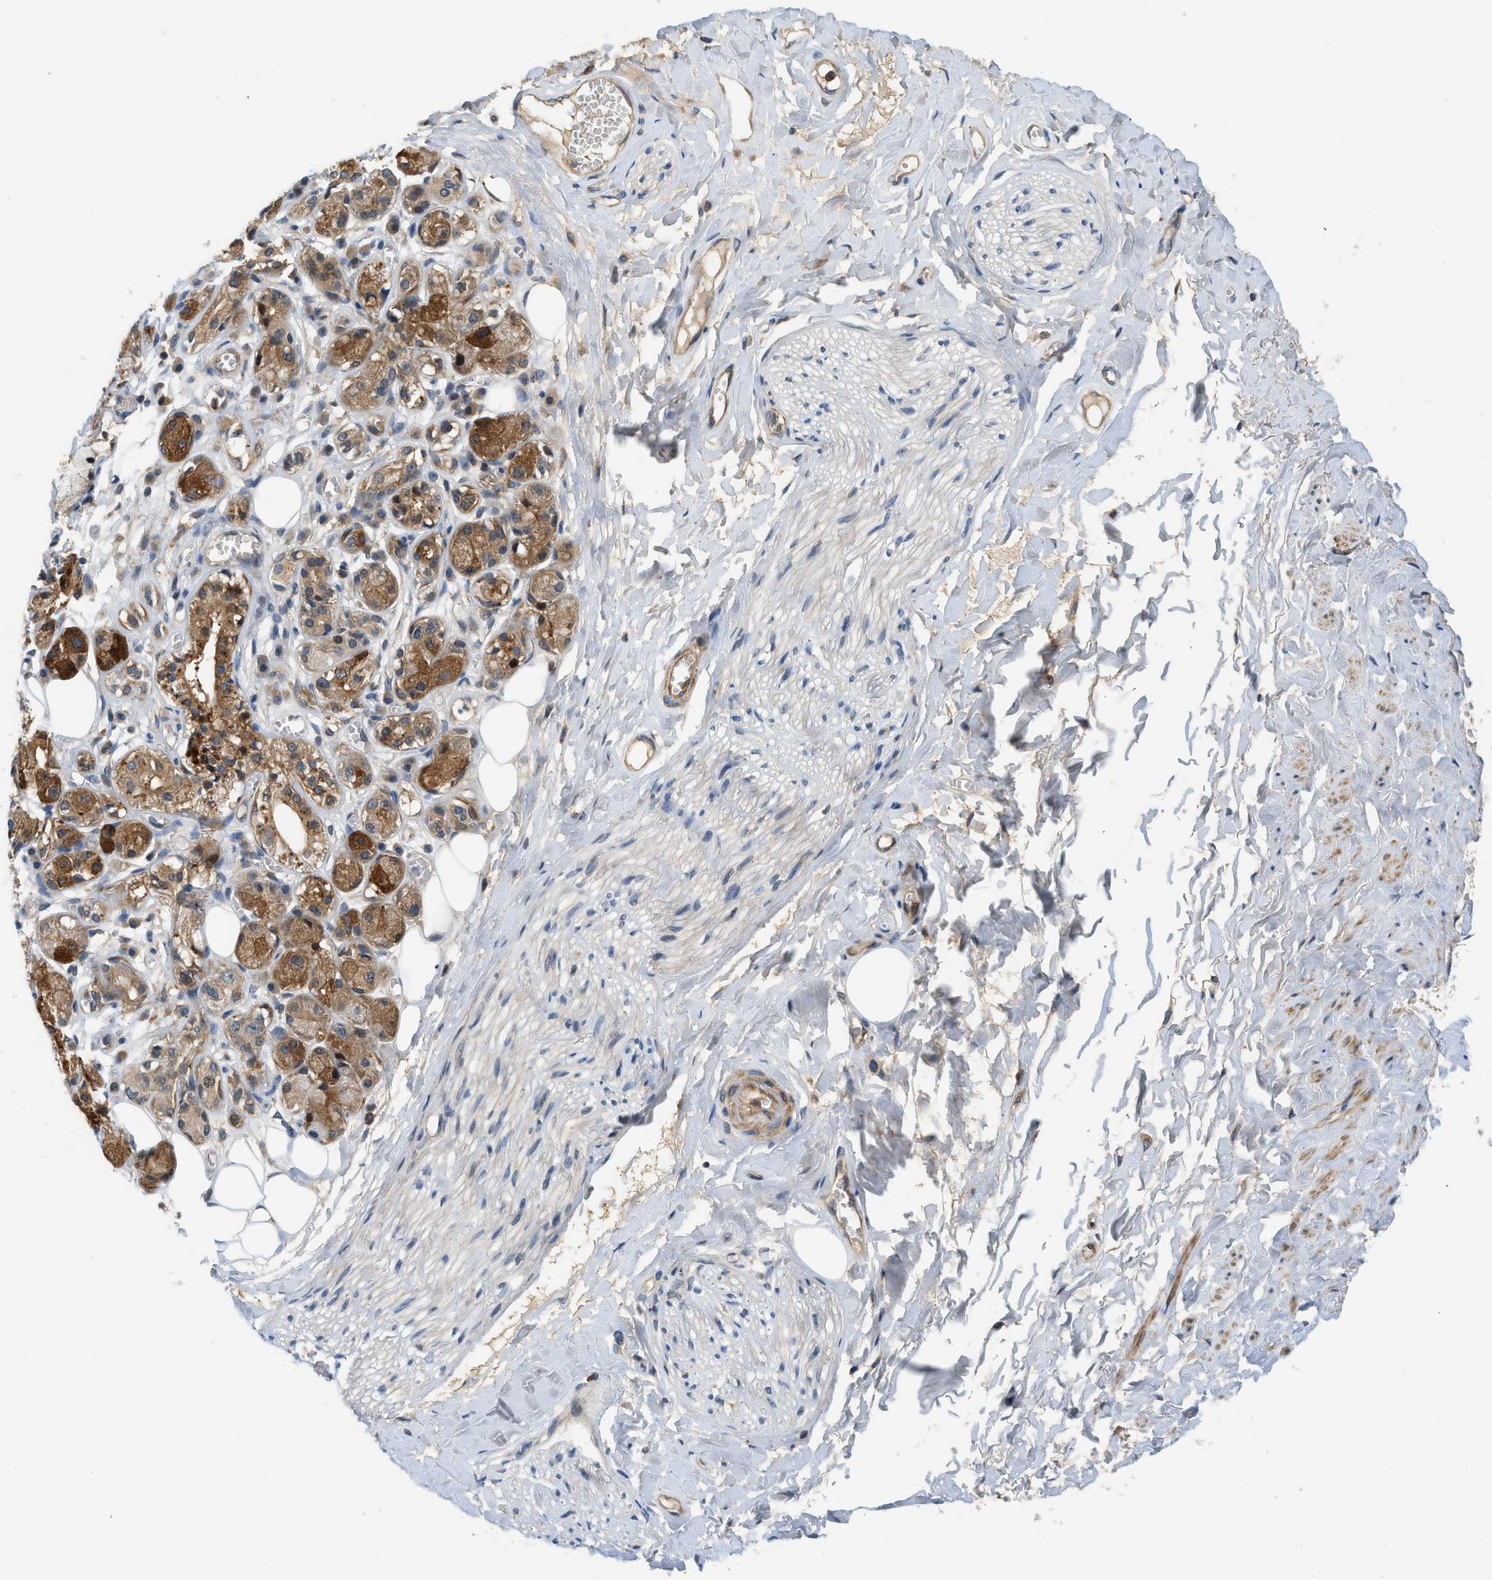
{"staining": {"intensity": "moderate", "quantity": ">75%", "location": "cytoplasmic/membranous"}, "tissue": "adipose tissue", "cell_type": "Adipocytes", "image_type": "normal", "snomed": [{"axis": "morphology", "description": "Normal tissue, NOS"}, {"axis": "morphology", "description": "Inflammation, NOS"}, {"axis": "topography", "description": "Salivary gland"}, {"axis": "topography", "description": "Peripheral nerve tissue"}], "caption": "Immunohistochemical staining of normal adipose tissue reveals medium levels of moderate cytoplasmic/membranous expression in about >75% of adipocytes.", "gene": "GPR31", "patient": {"sex": "female", "age": 75}}